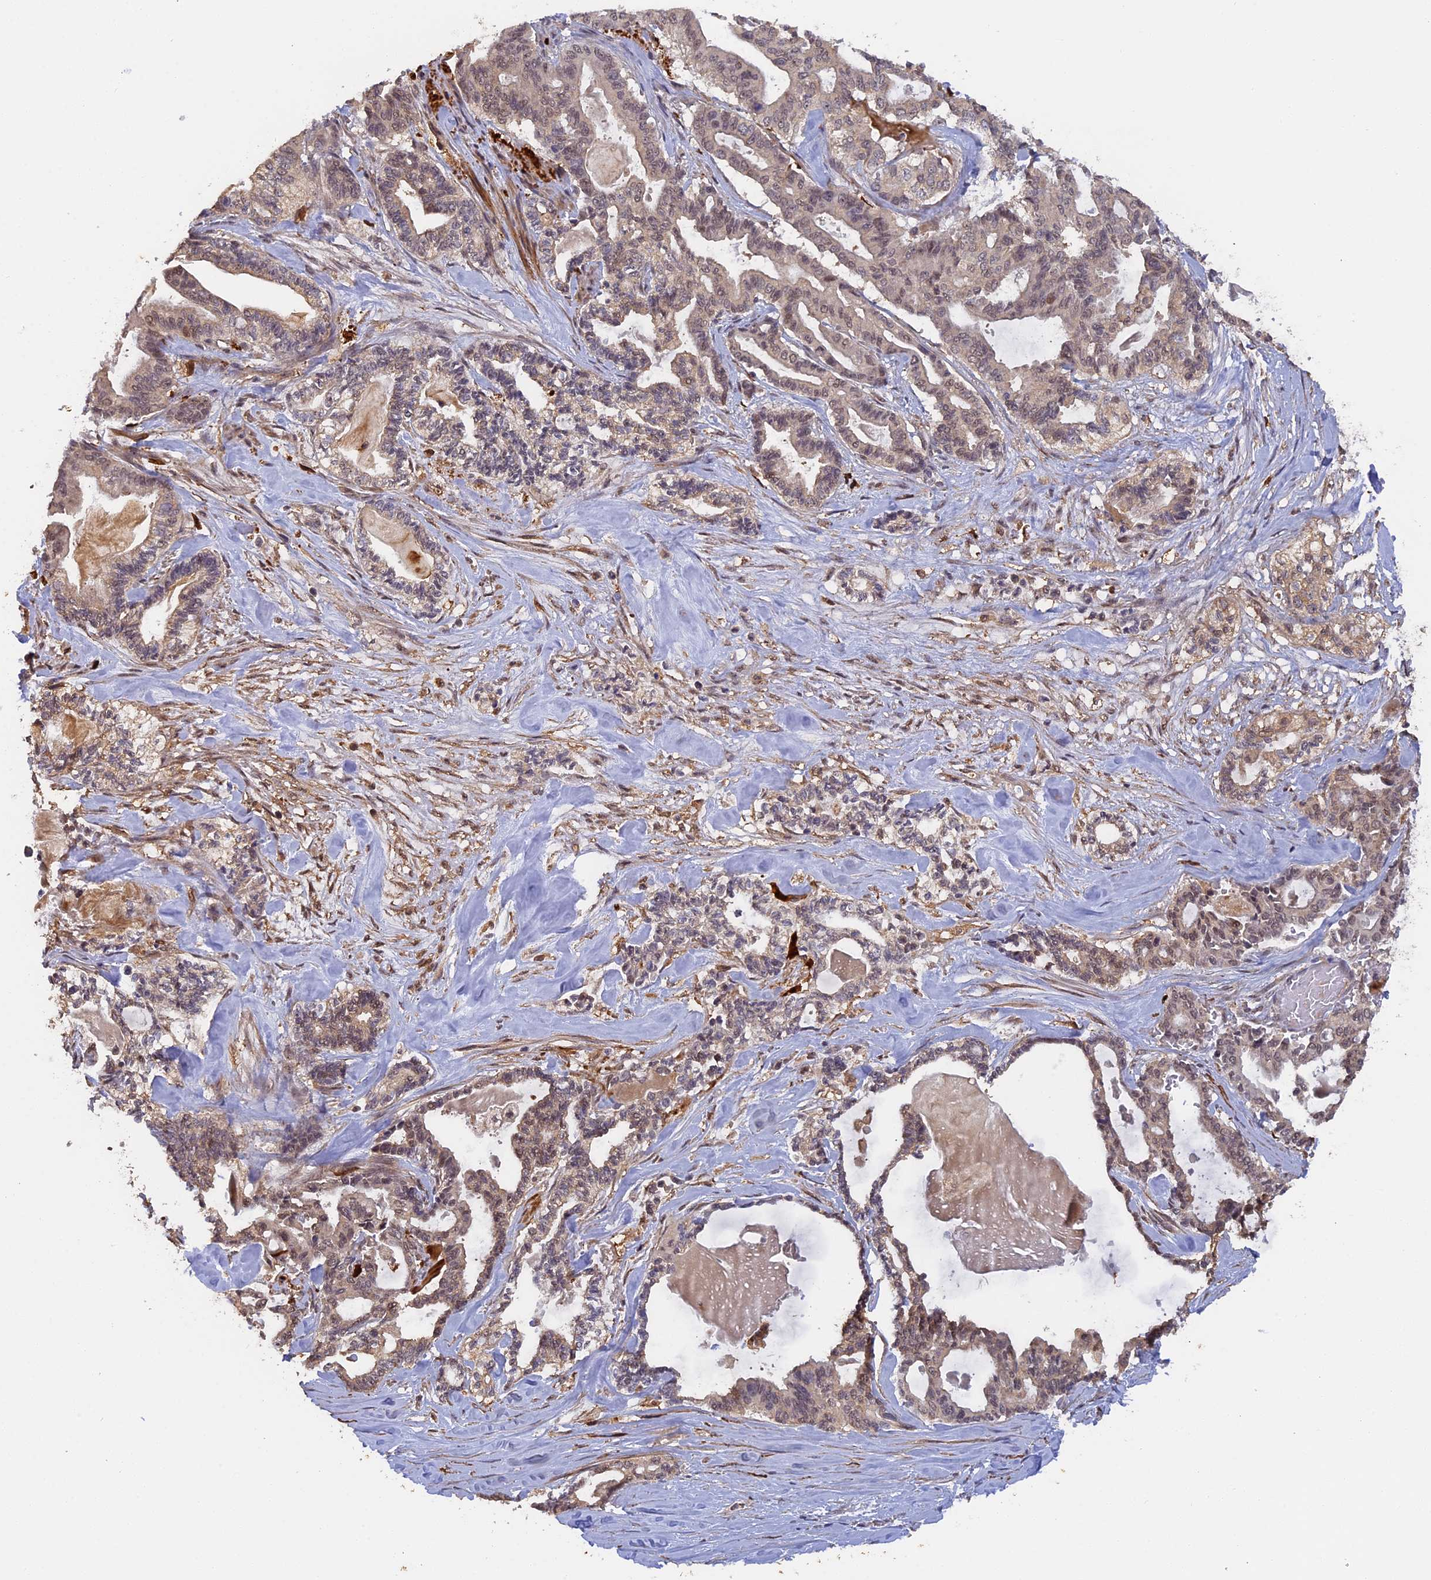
{"staining": {"intensity": "weak", "quantity": "25%-75%", "location": "nuclear"}, "tissue": "pancreatic cancer", "cell_type": "Tumor cells", "image_type": "cancer", "snomed": [{"axis": "morphology", "description": "Adenocarcinoma, NOS"}, {"axis": "topography", "description": "Pancreas"}], "caption": "This is an image of immunohistochemistry (IHC) staining of adenocarcinoma (pancreatic), which shows weak expression in the nuclear of tumor cells.", "gene": "FAM98C", "patient": {"sex": "male", "age": 63}}